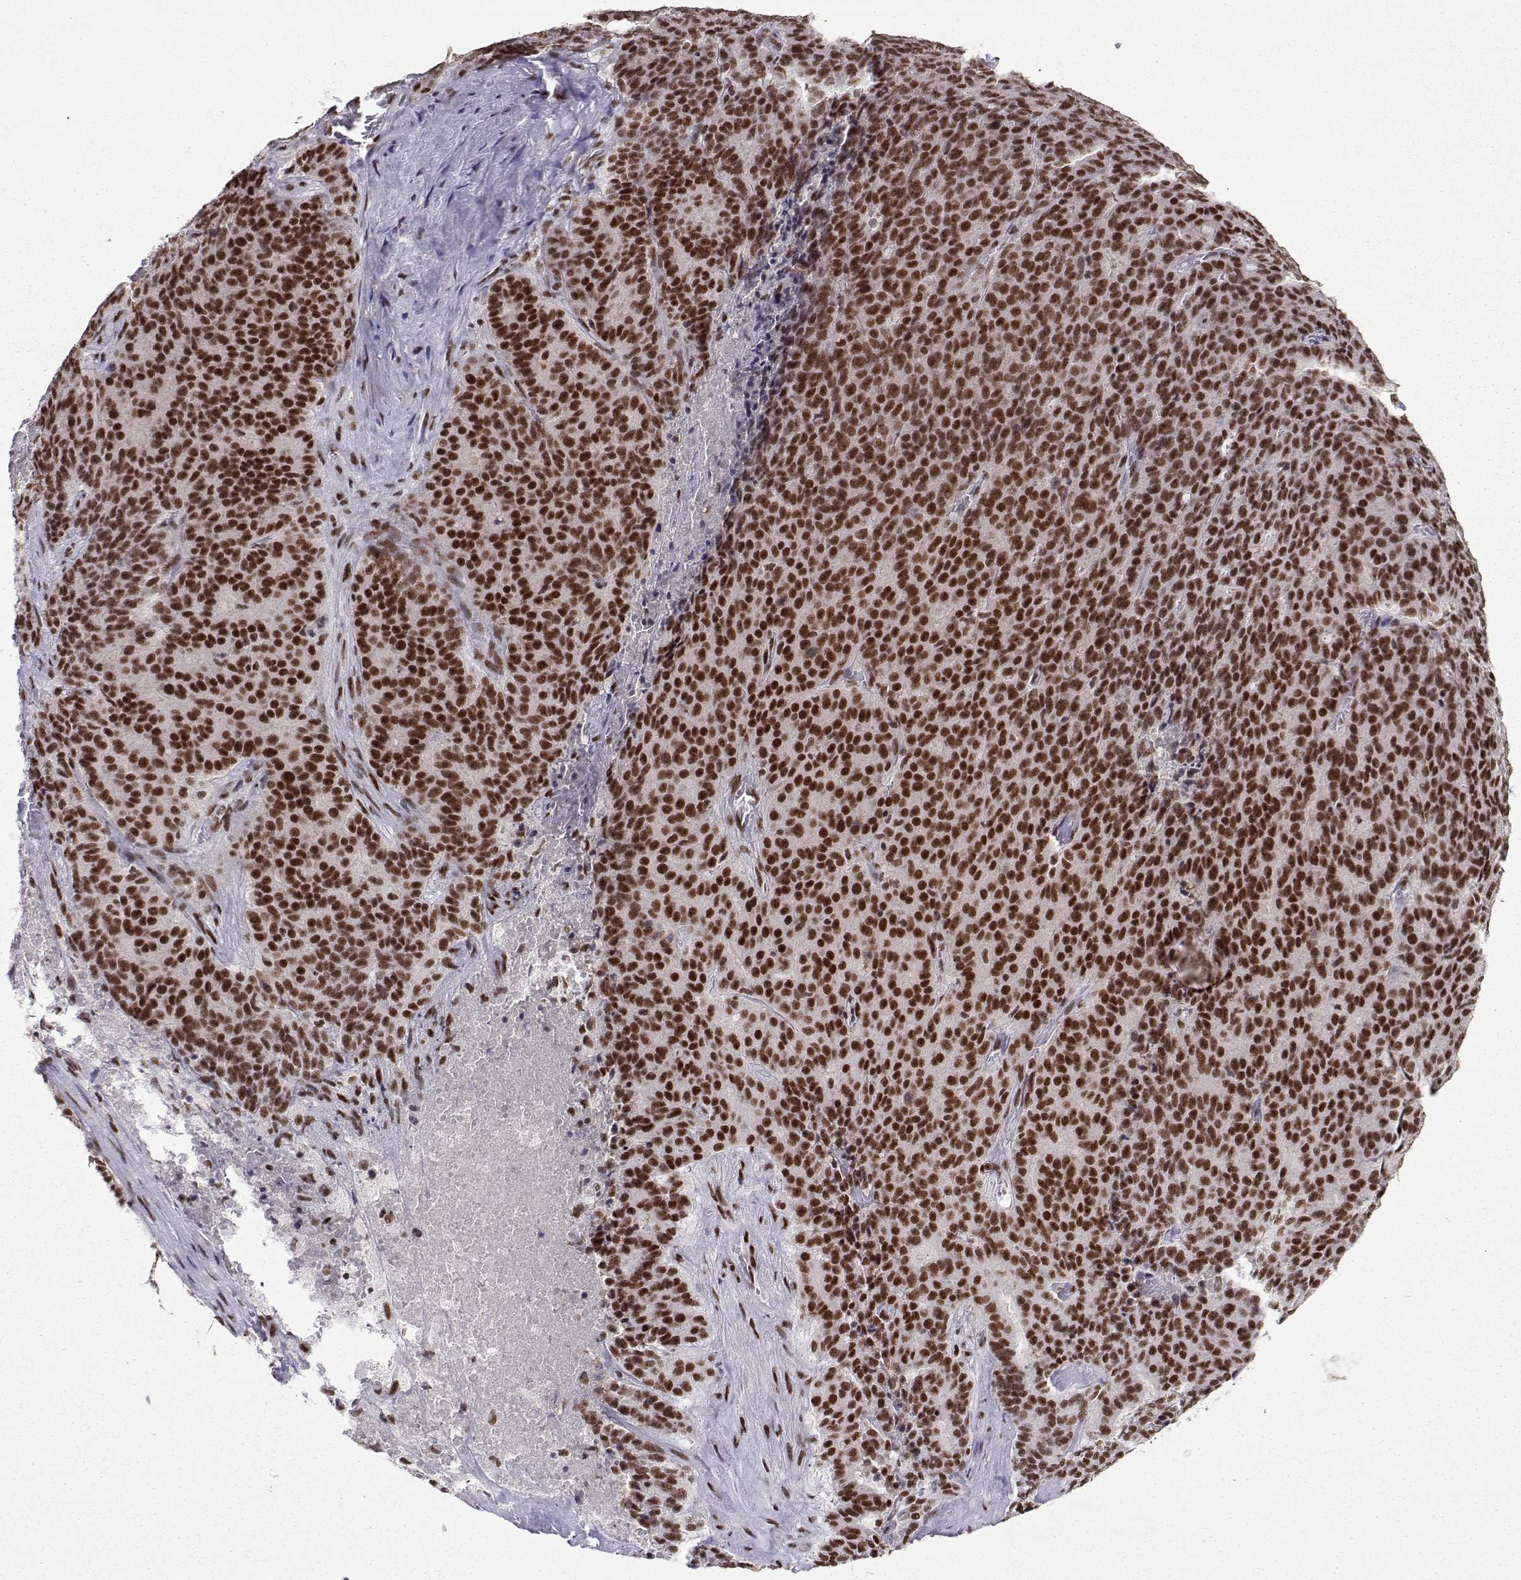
{"staining": {"intensity": "strong", "quantity": ">75%", "location": "nuclear"}, "tissue": "liver cancer", "cell_type": "Tumor cells", "image_type": "cancer", "snomed": [{"axis": "morphology", "description": "Cholangiocarcinoma"}, {"axis": "topography", "description": "Liver"}], "caption": "Liver cancer stained with a protein marker shows strong staining in tumor cells.", "gene": "SNRPB2", "patient": {"sex": "female", "age": 47}}